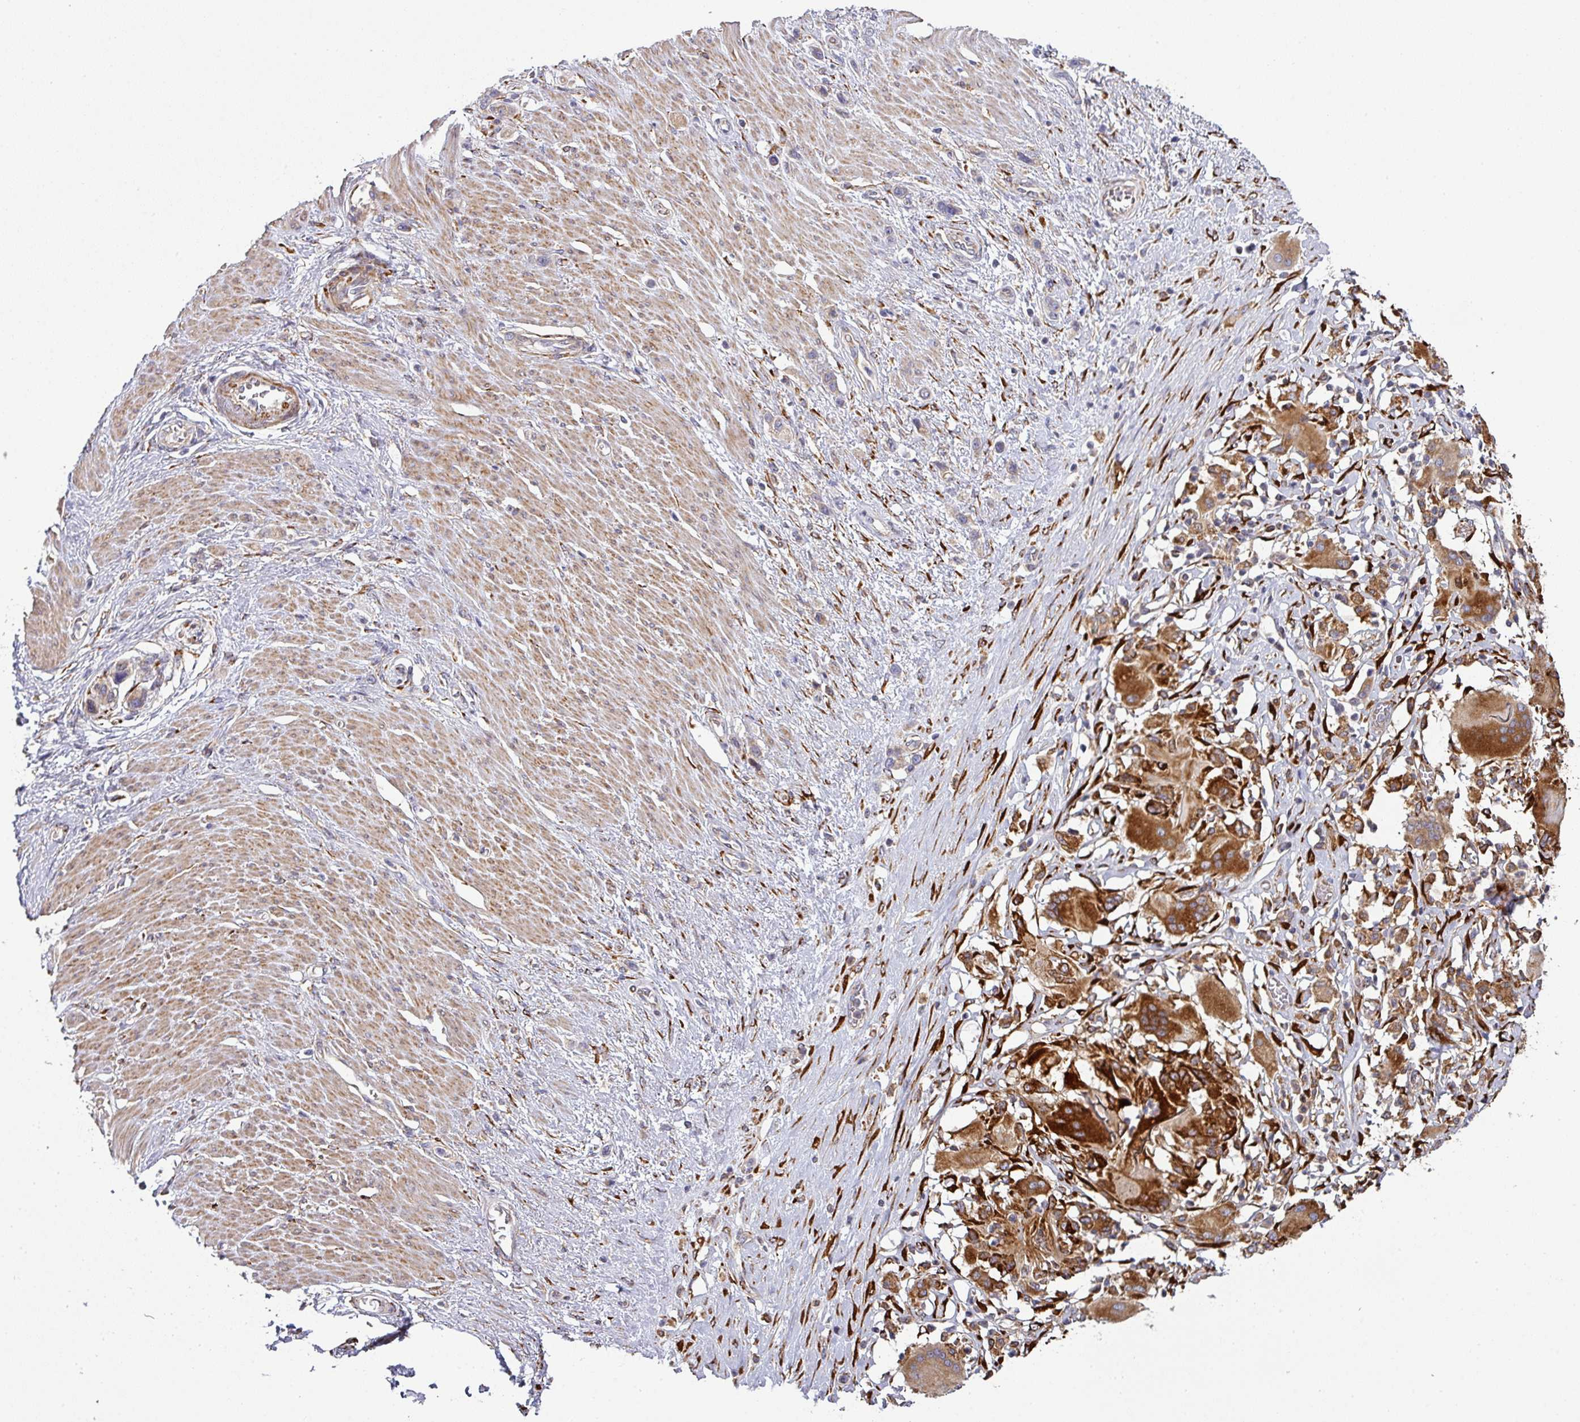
{"staining": {"intensity": "strong", "quantity": "25%-75%", "location": "cytoplasmic/membranous"}, "tissue": "stomach cancer", "cell_type": "Tumor cells", "image_type": "cancer", "snomed": [{"axis": "morphology", "description": "Adenocarcinoma, NOS"}, {"axis": "morphology", "description": "Adenocarcinoma, High grade"}, {"axis": "topography", "description": "Stomach, upper"}, {"axis": "topography", "description": "Stomach, lower"}], "caption": "Immunohistochemistry (IHC) micrograph of stomach cancer (adenocarcinoma) stained for a protein (brown), which displays high levels of strong cytoplasmic/membranous expression in about 25%-75% of tumor cells.", "gene": "ZNF268", "patient": {"sex": "female", "age": 65}}